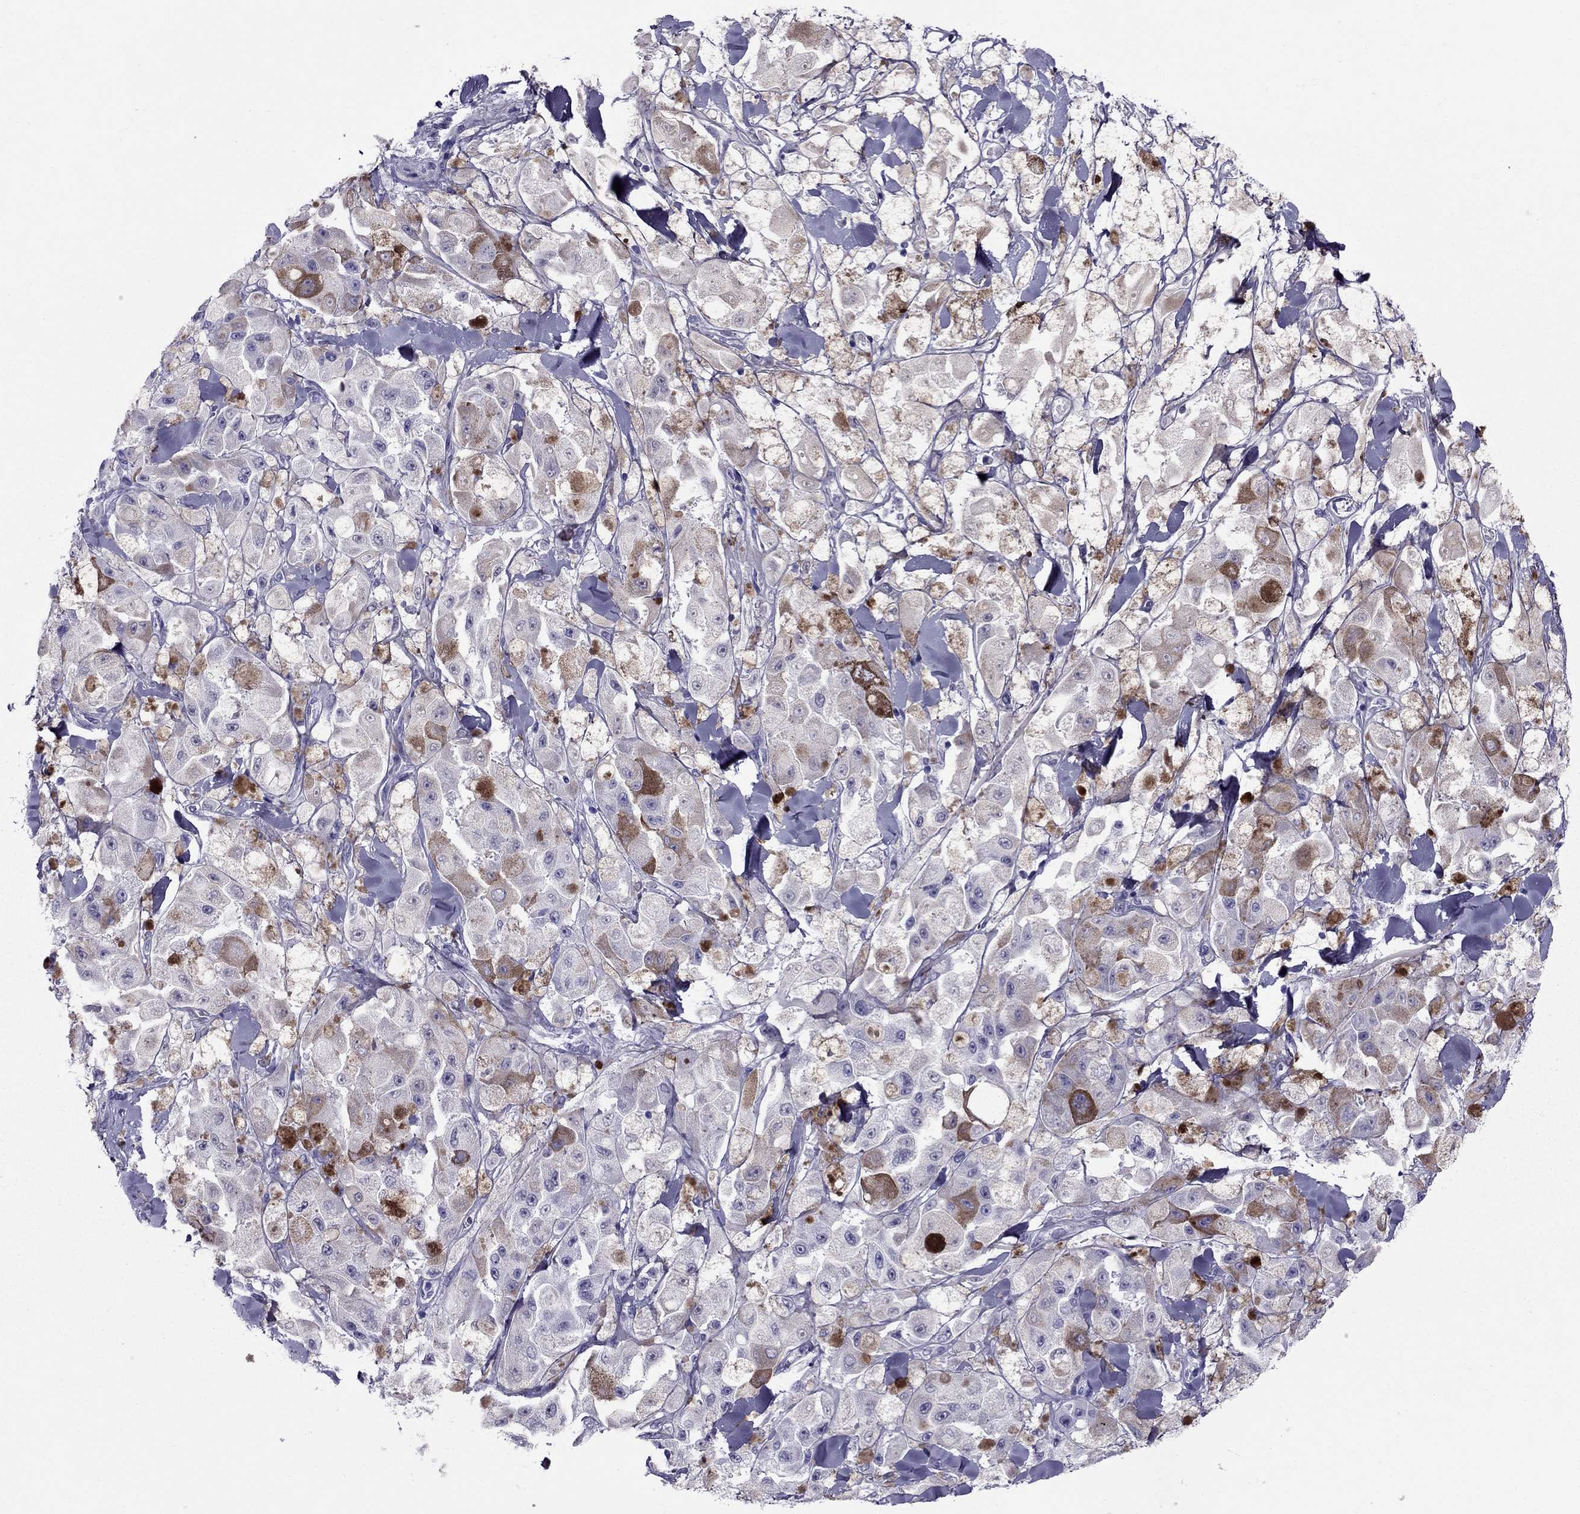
{"staining": {"intensity": "negative", "quantity": "none", "location": "none"}, "tissue": "melanoma", "cell_type": "Tumor cells", "image_type": "cancer", "snomed": [{"axis": "morphology", "description": "Malignant melanoma, NOS"}, {"axis": "topography", "description": "Skin"}], "caption": "Immunohistochemistry (IHC) histopathology image of malignant melanoma stained for a protein (brown), which displays no expression in tumor cells.", "gene": "AVPR1B", "patient": {"sex": "female", "age": 58}}